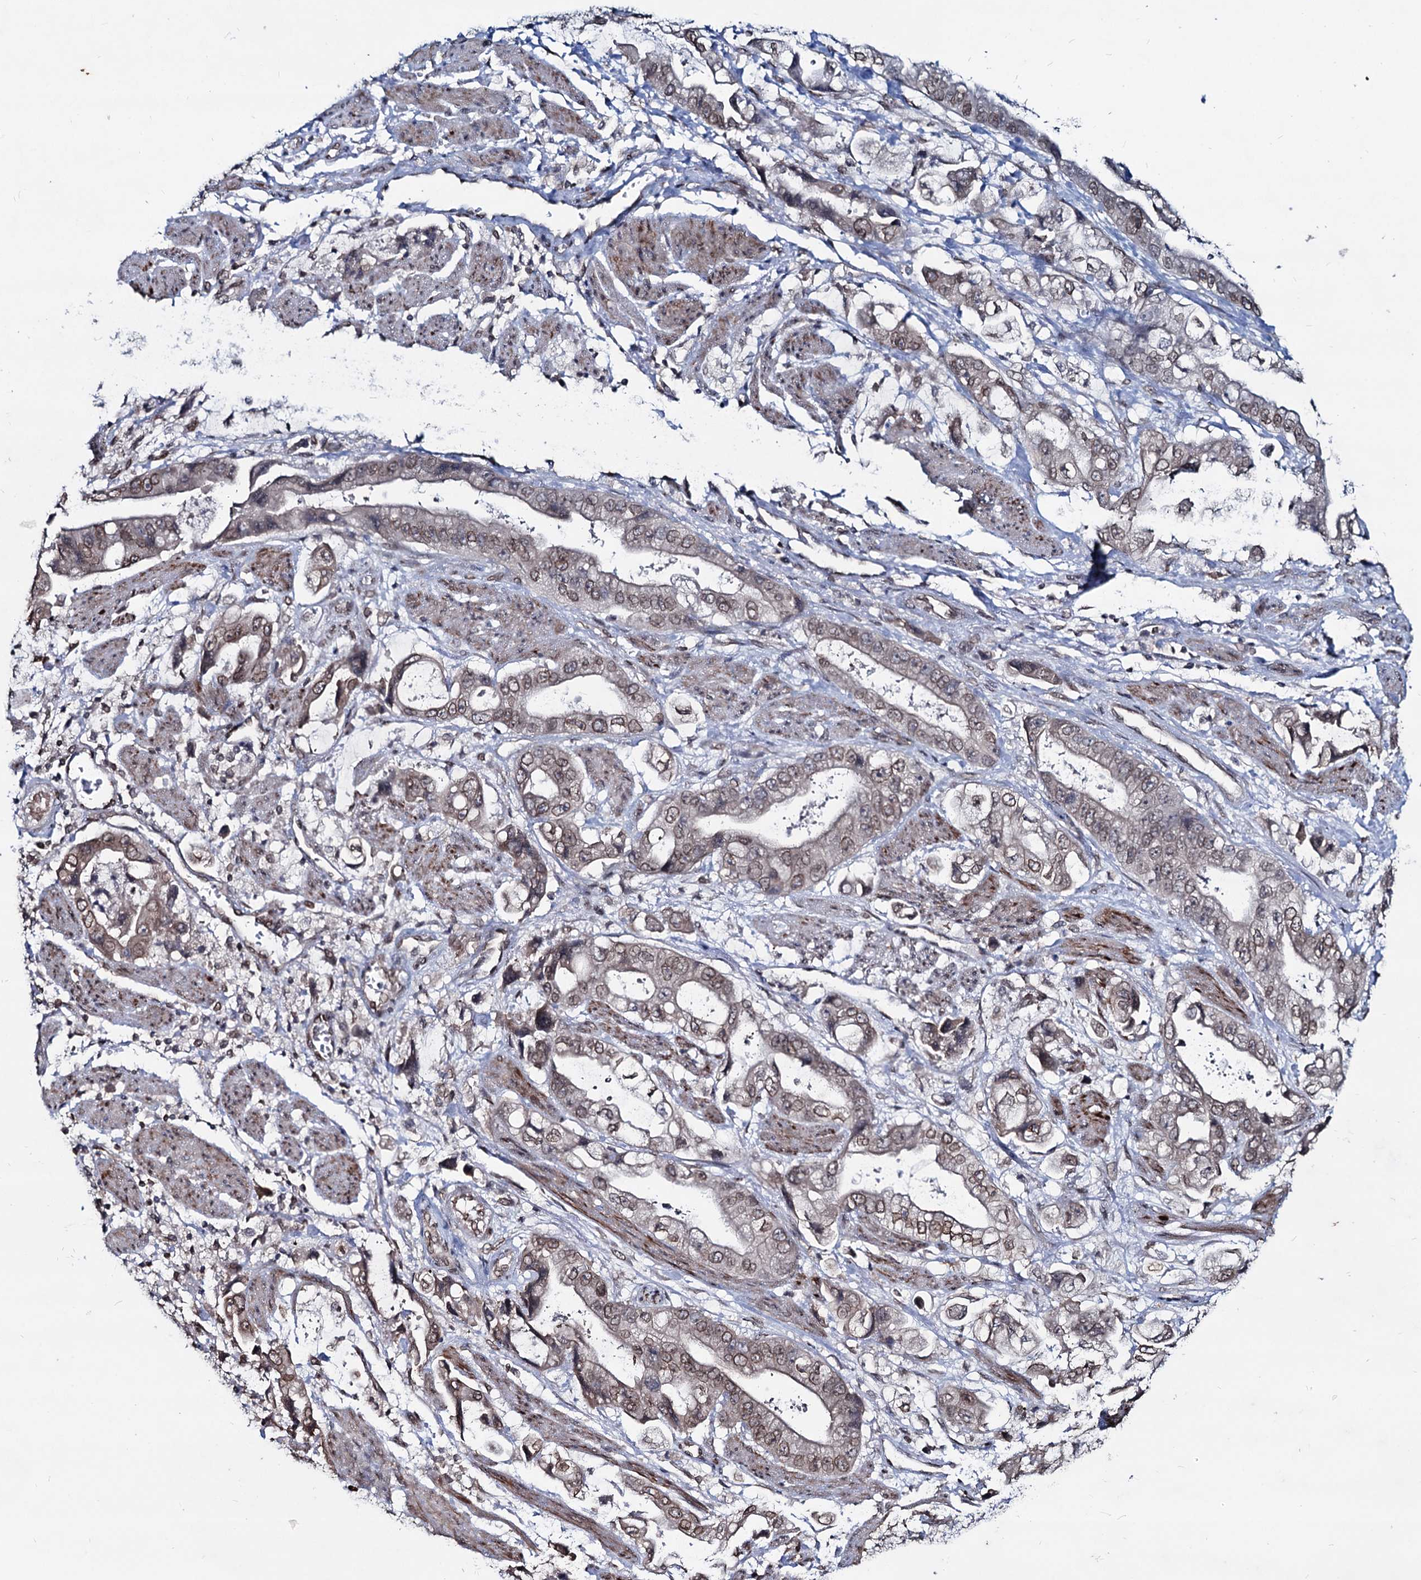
{"staining": {"intensity": "moderate", "quantity": "25%-75%", "location": "cytoplasmic/membranous,nuclear"}, "tissue": "stomach cancer", "cell_type": "Tumor cells", "image_type": "cancer", "snomed": [{"axis": "morphology", "description": "Adenocarcinoma, NOS"}, {"axis": "topography", "description": "Stomach"}], "caption": "Immunohistochemical staining of human stomach cancer (adenocarcinoma) demonstrates moderate cytoplasmic/membranous and nuclear protein staining in about 25%-75% of tumor cells.", "gene": "RNF6", "patient": {"sex": "male", "age": 62}}